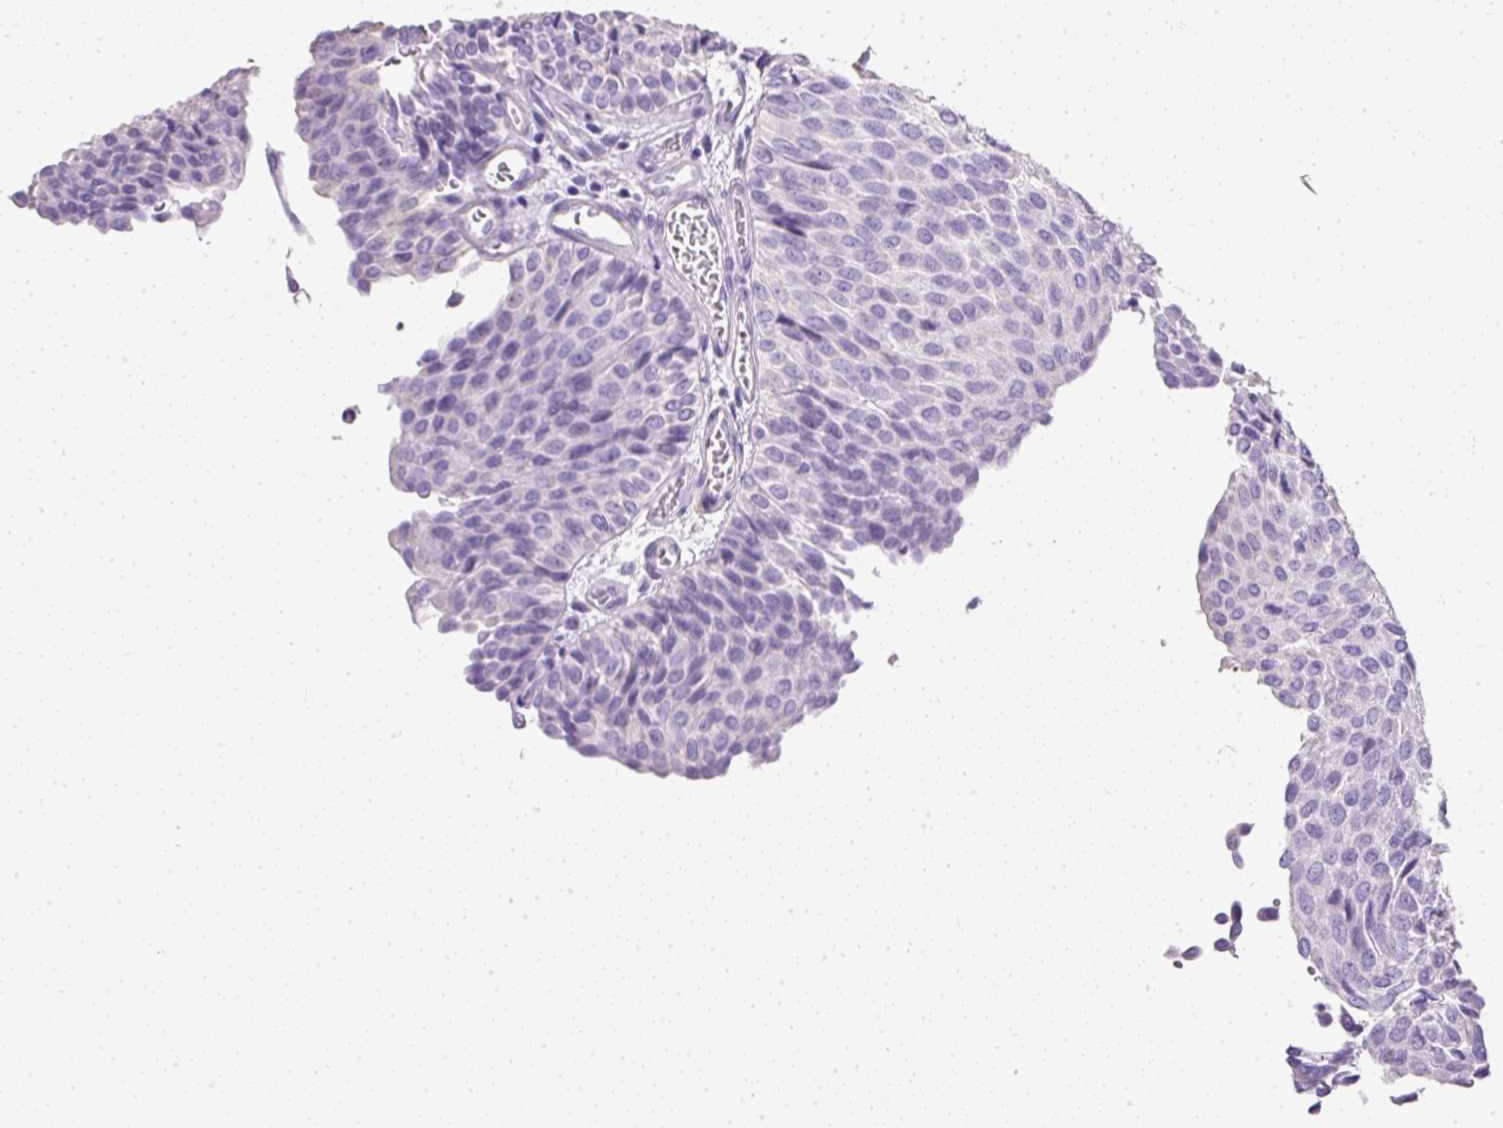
{"staining": {"intensity": "negative", "quantity": "none", "location": "none"}, "tissue": "urothelial cancer", "cell_type": "Tumor cells", "image_type": "cancer", "snomed": [{"axis": "morphology", "description": "Urothelial carcinoma, Low grade"}, {"axis": "topography", "description": "Urinary bladder"}], "caption": "This is an immunohistochemistry (IHC) micrograph of human urothelial carcinoma (low-grade). There is no positivity in tumor cells.", "gene": "C2CD4C", "patient": {"sex": "male", "age": 78}}